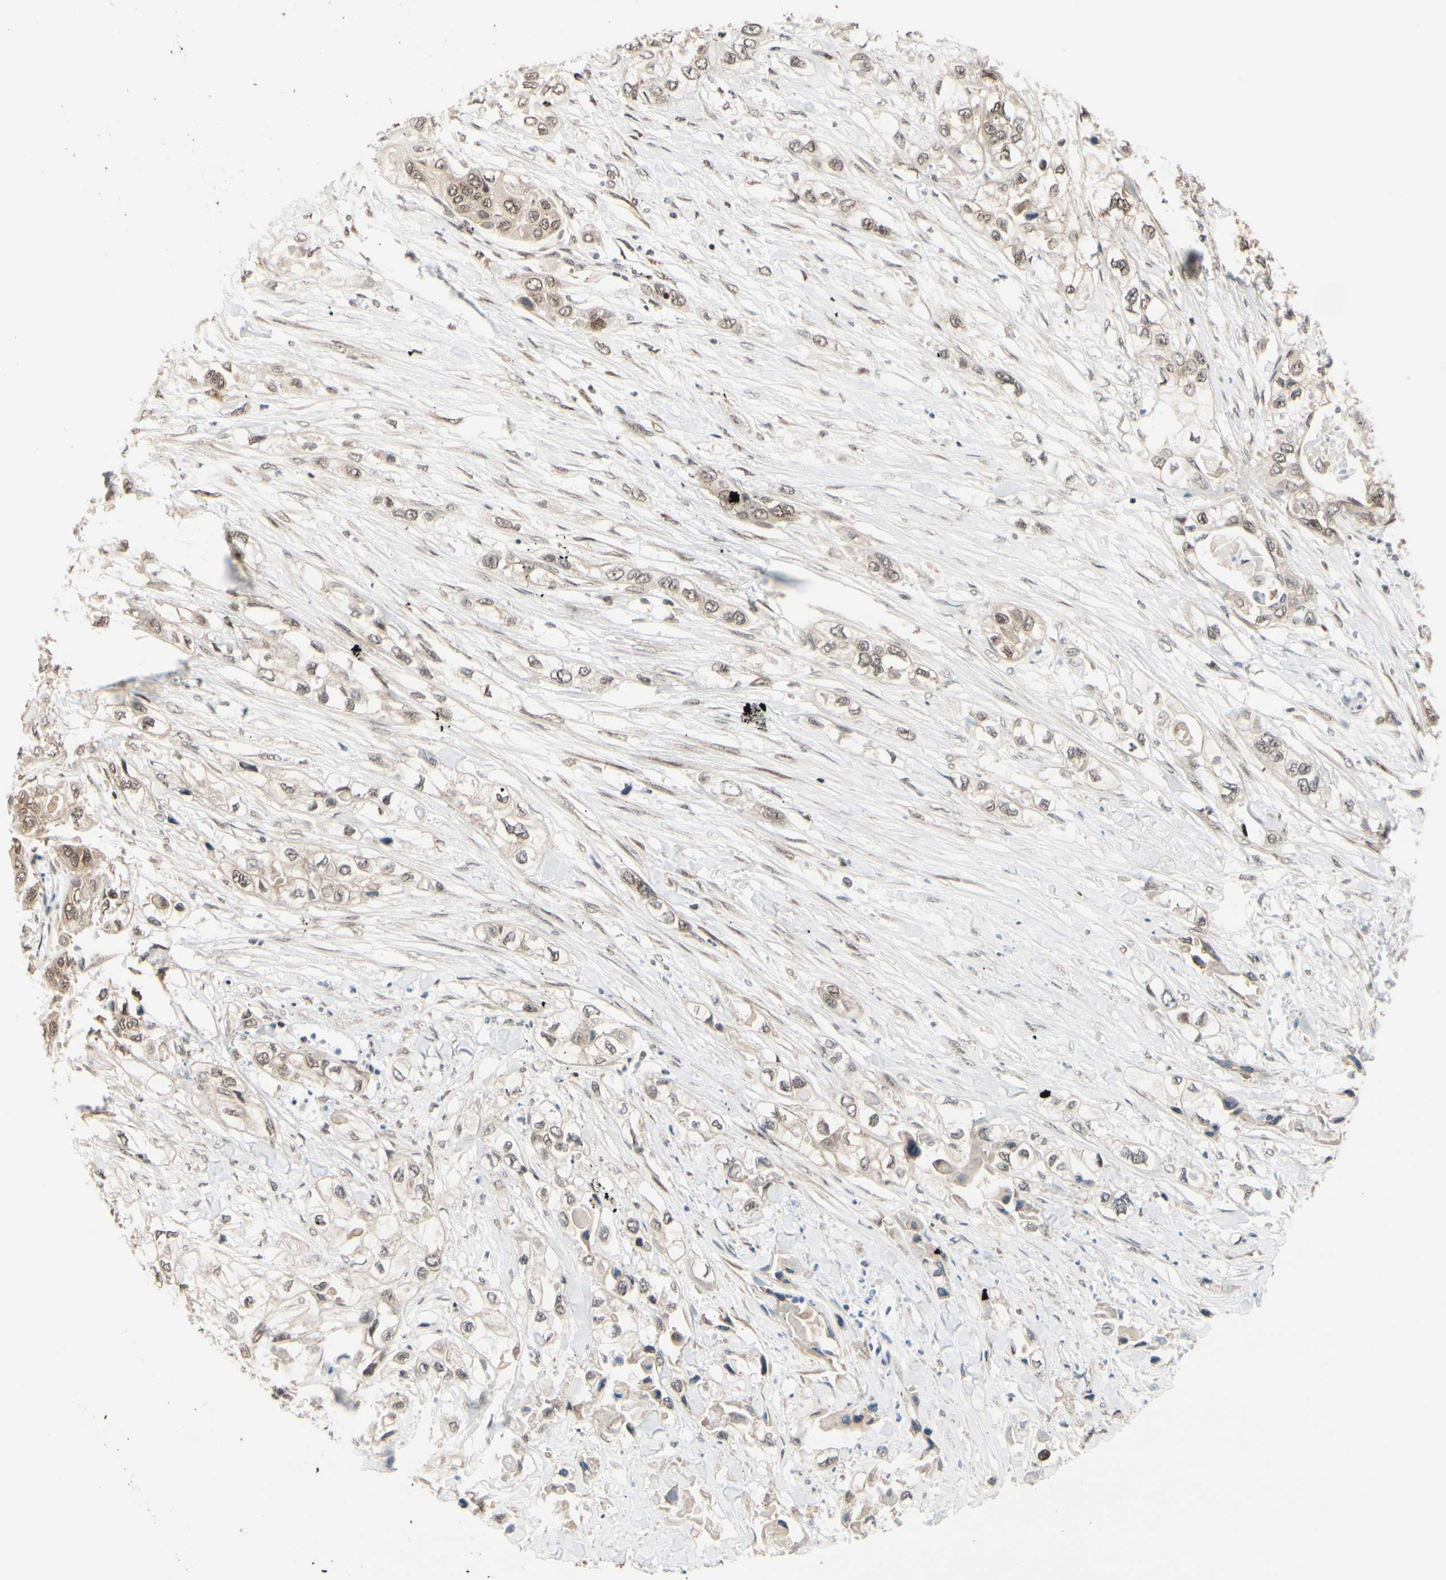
{"staining": {"intensity": "weak", "quantity": ">75%", "location": "cytoplasmic/membranous,nuclear"}, "tissue": "pancreatic cancer", "cell_type": "Tumor cells", "image_type": "cancer", "snomed": [{"axis": "morphology", "description": "Adenocarcinoma, NOS"}, {"axis": "topography", "description": "Pancreas"}], "caption": "The immunohistochemical stain labels weak cytoplasmic/membranous and nuclear positivity in tumor cells of pancreatic adenocarcinoma tissue.", "gene": "BRMS1", "patient": {"sex": "female", "age": 70}}